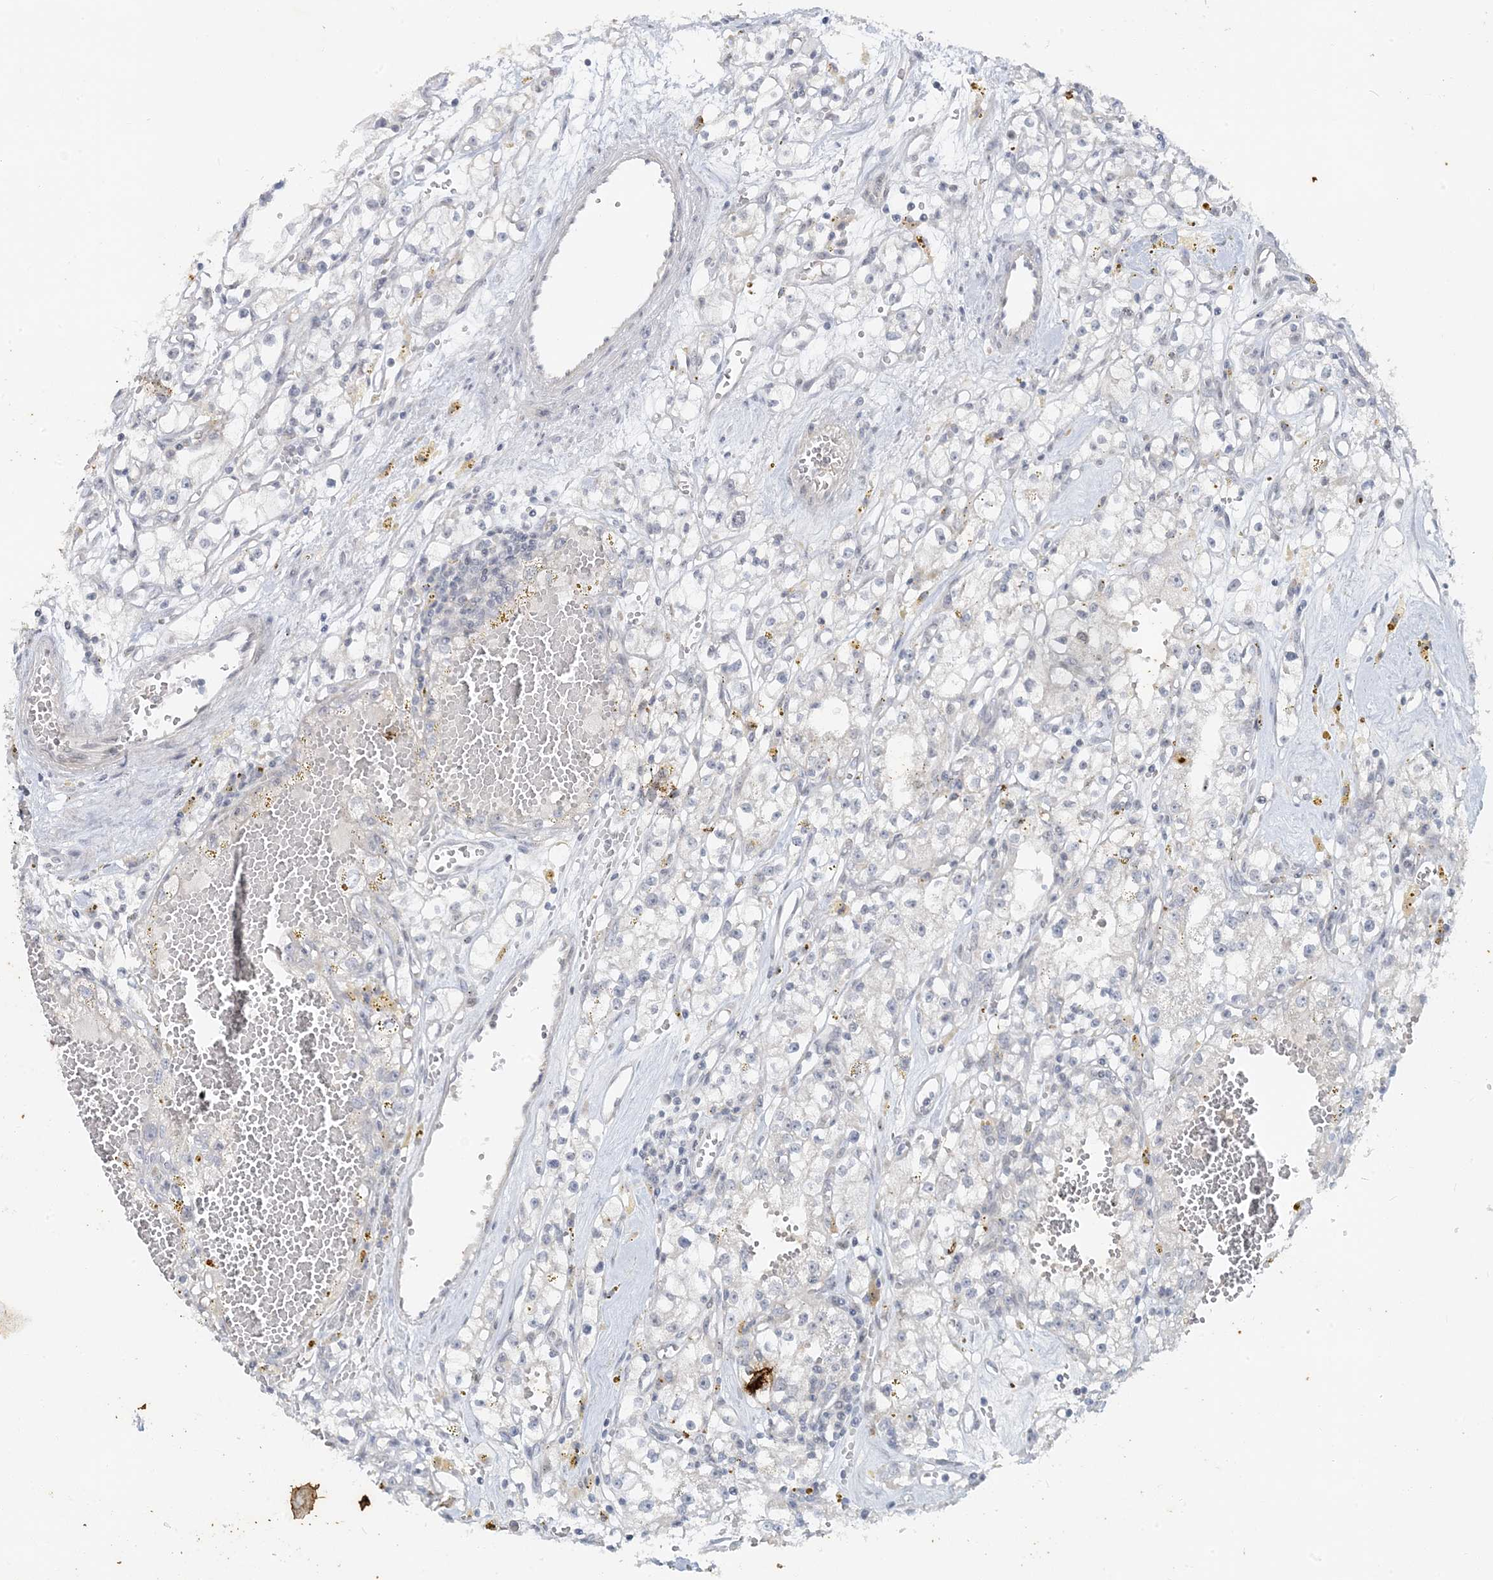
{"staining": {"intensity": "negative", "quantity": "none", "location": "none"}, "tissue": "renal cancer", "cell_type": "Tumor cells", "image_type": "cancer", "snomed": [{"axis": "morphology", "description": "Adenocarcinoma, NOS"}, {"axis": "topography", "description": "Kidney"}], "caption": "IHC micrograph of renal cancer (adenocarcinoma) stained for a protein (brown), which exhibits no staining in tumor cells.", "gene": "LEXM", "patient": {"sex": "male", "age": 56}}